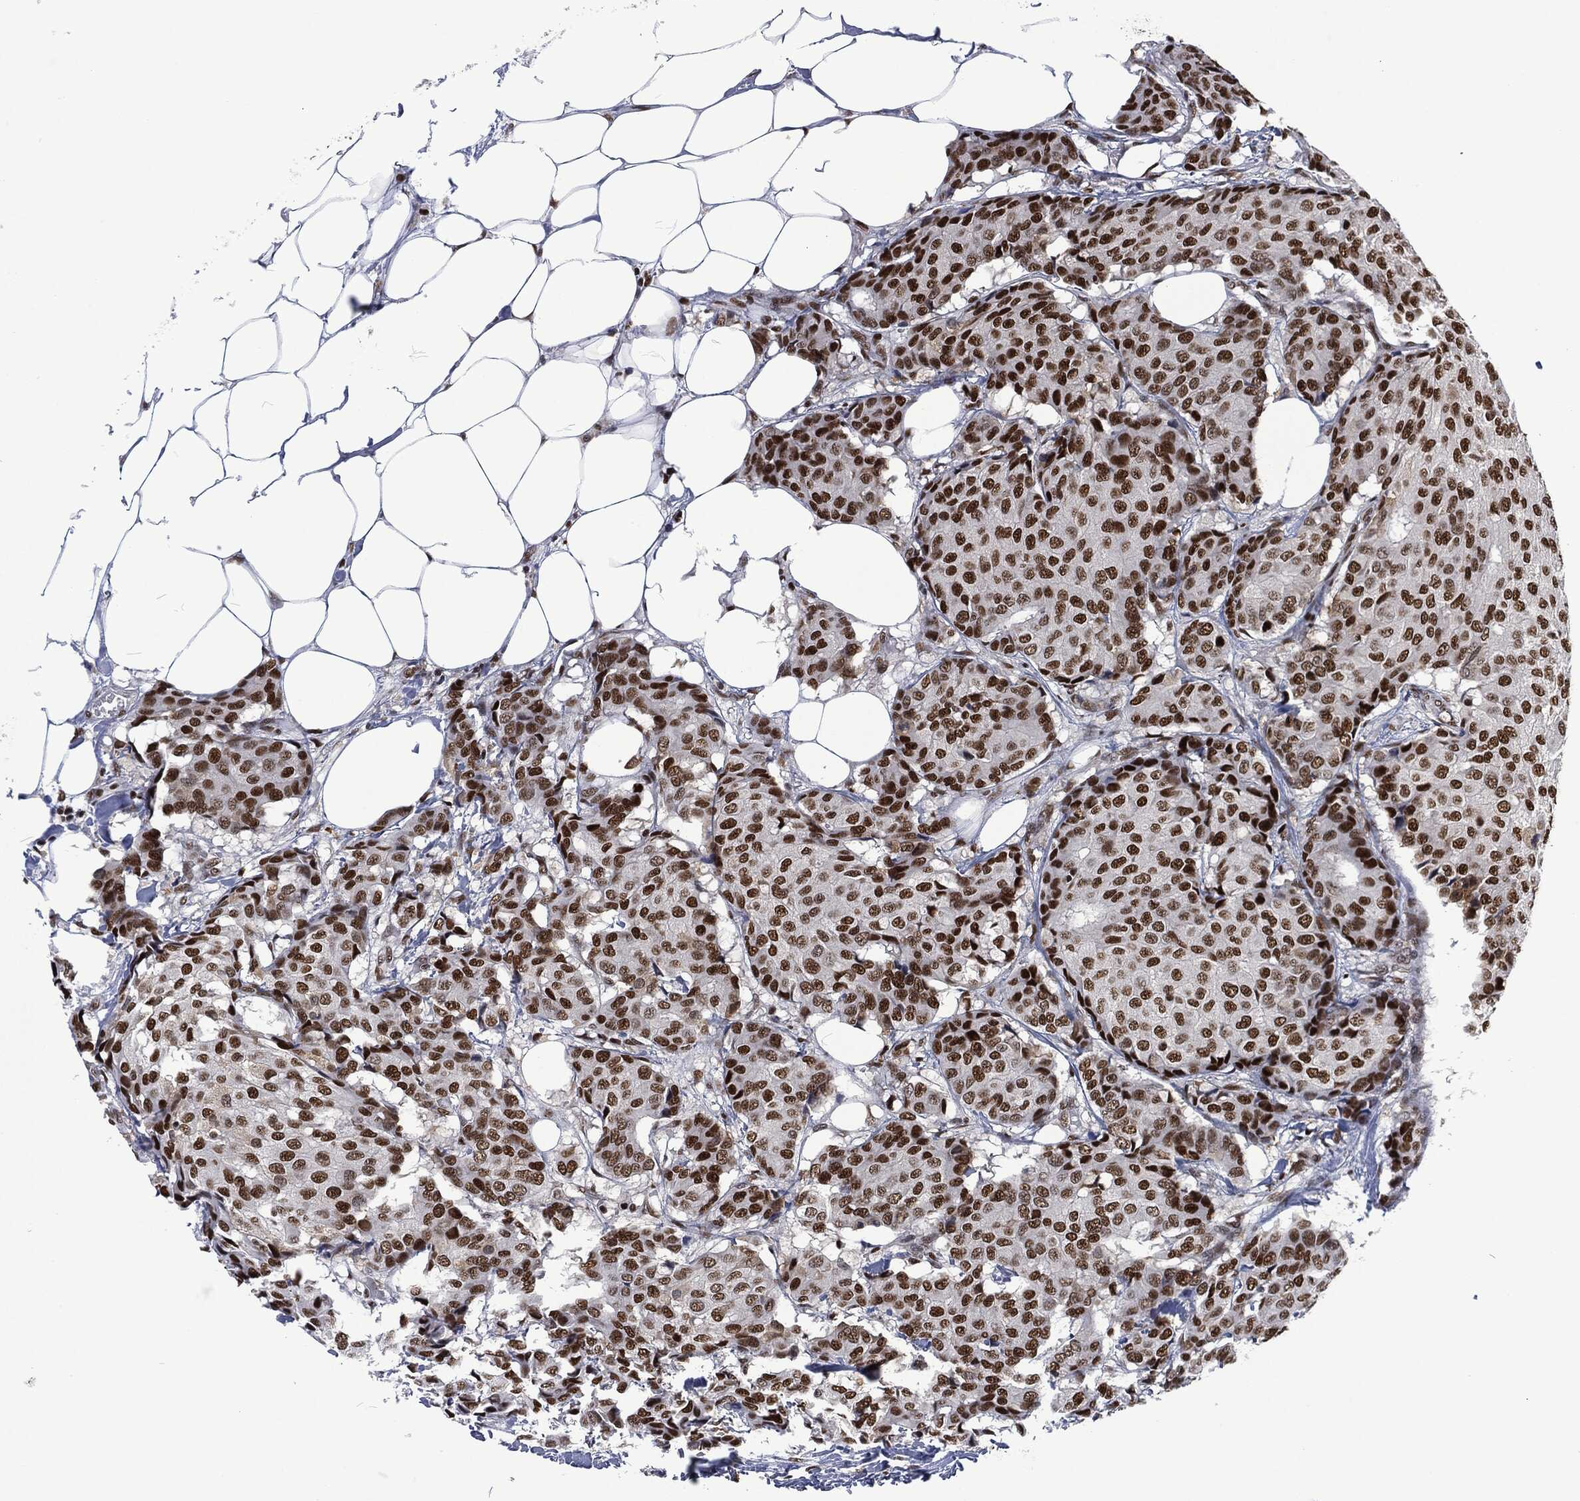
{"staining": {"intensity": "strong", "quantity": "25%-75%", "location": "nuclear"}, "tissue": "breast cancer", "cell_type": "Tumor cells", "image_type": "cancer", "snomed": [{"axis": "morphology", "description": "Duct carcinoma"}, {"axis": "topography", "description": "Breast"}], "caption": "Tumor cells display high levels of strong nuclear staining in about 25%-75% of cells in human breast cancer.", "gene": "DCPS", "patient": {"sex": "female", "age": 75}}